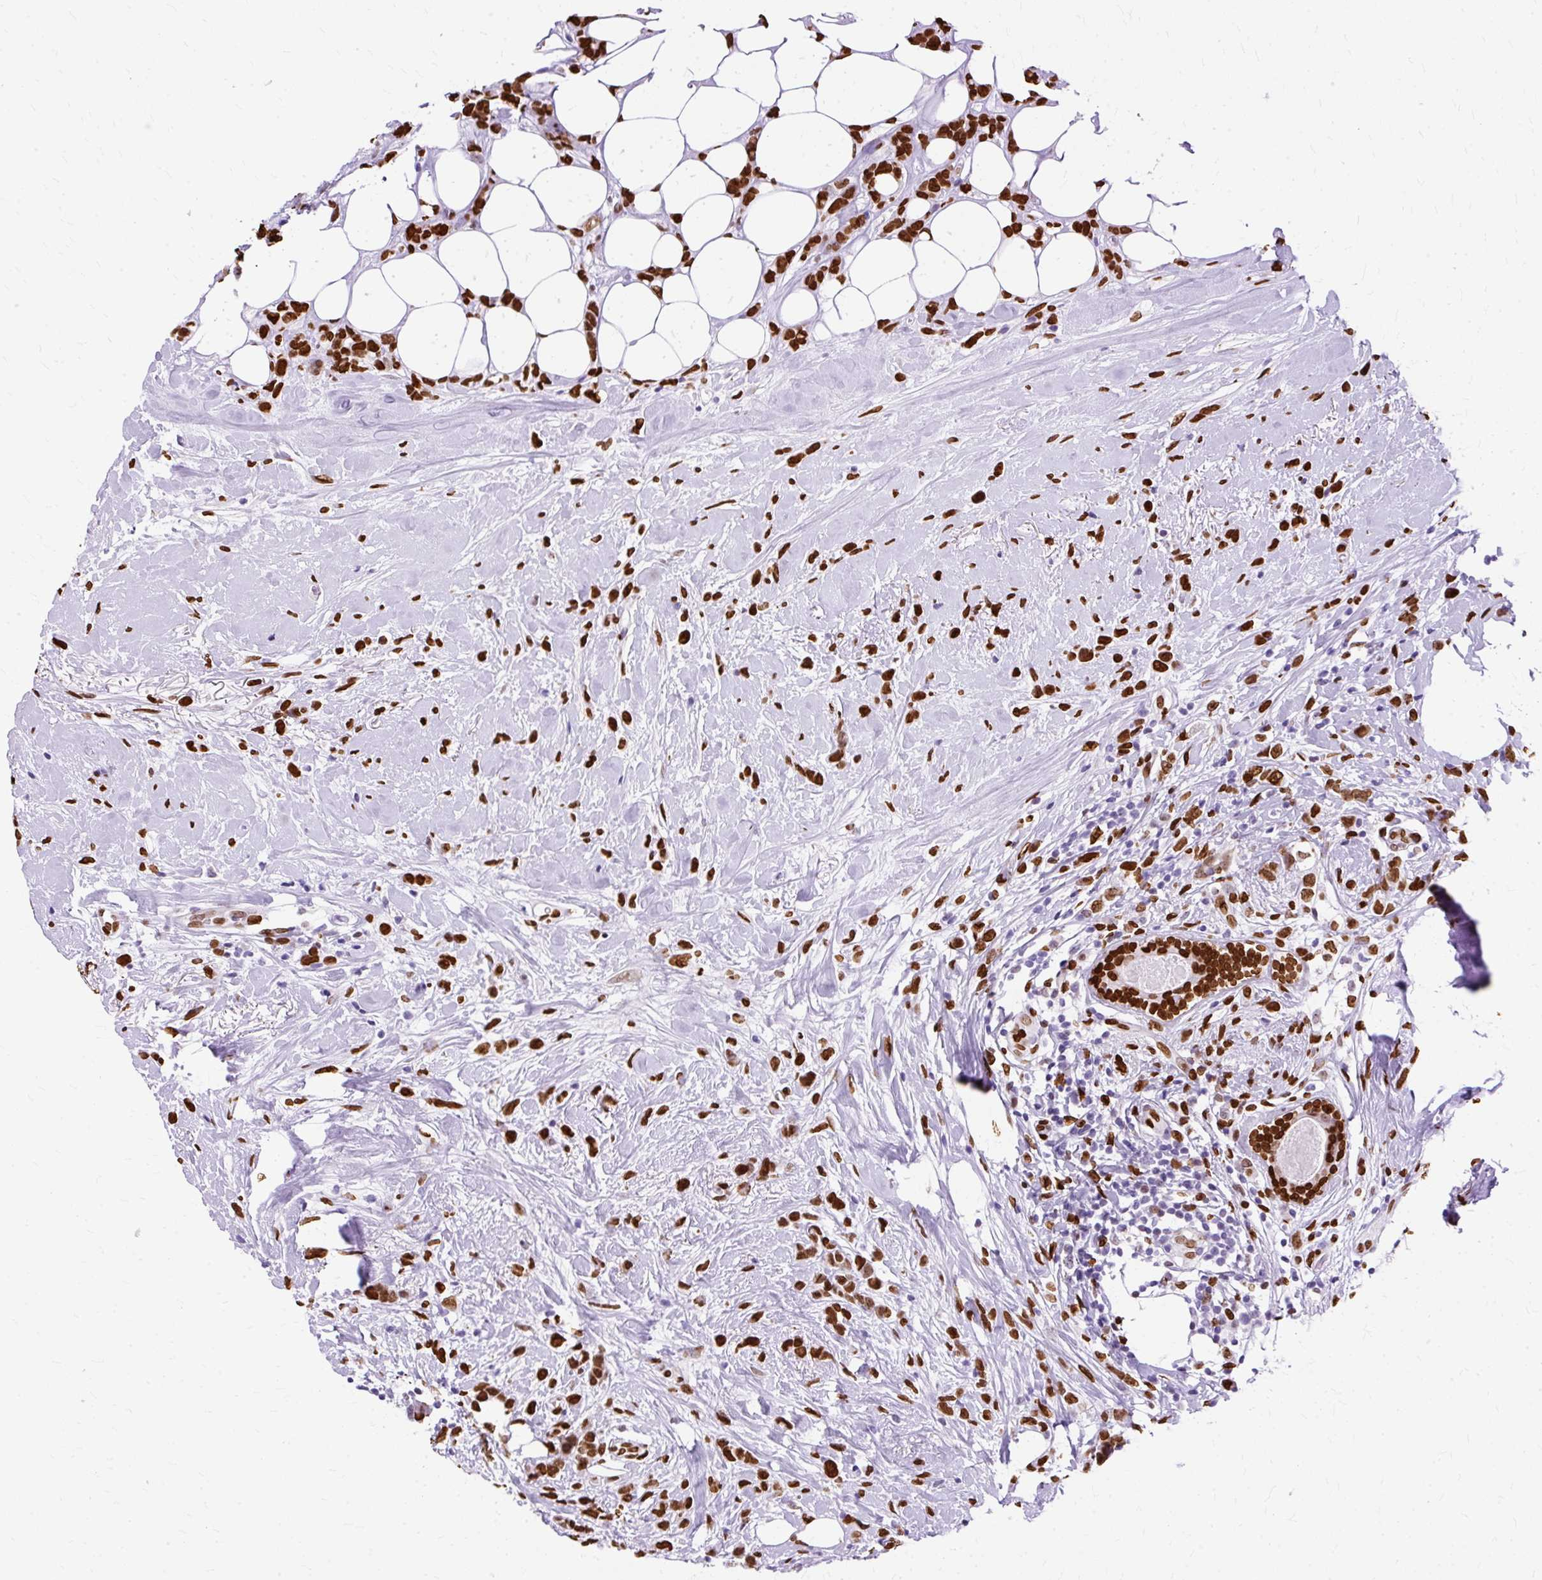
{"staining": {"intensity": "strong", "quantity": ">75%", "location": "nuclear"}, "tissue": "breast cancer", "cell_type": "Tumor cells", "image_type": "cancer", "snomed": [{"axis": "morphology", "description": "Duct carcinoma"}, {"axis": "topography", "description": "Breast"}], "caption": "Protein expression analysis of breast cancer shows strong nuclear expression in approximately >75% of tumor cells.", "gene": "TMEM184C", "patient": {"sex": "female", "age": 80}}